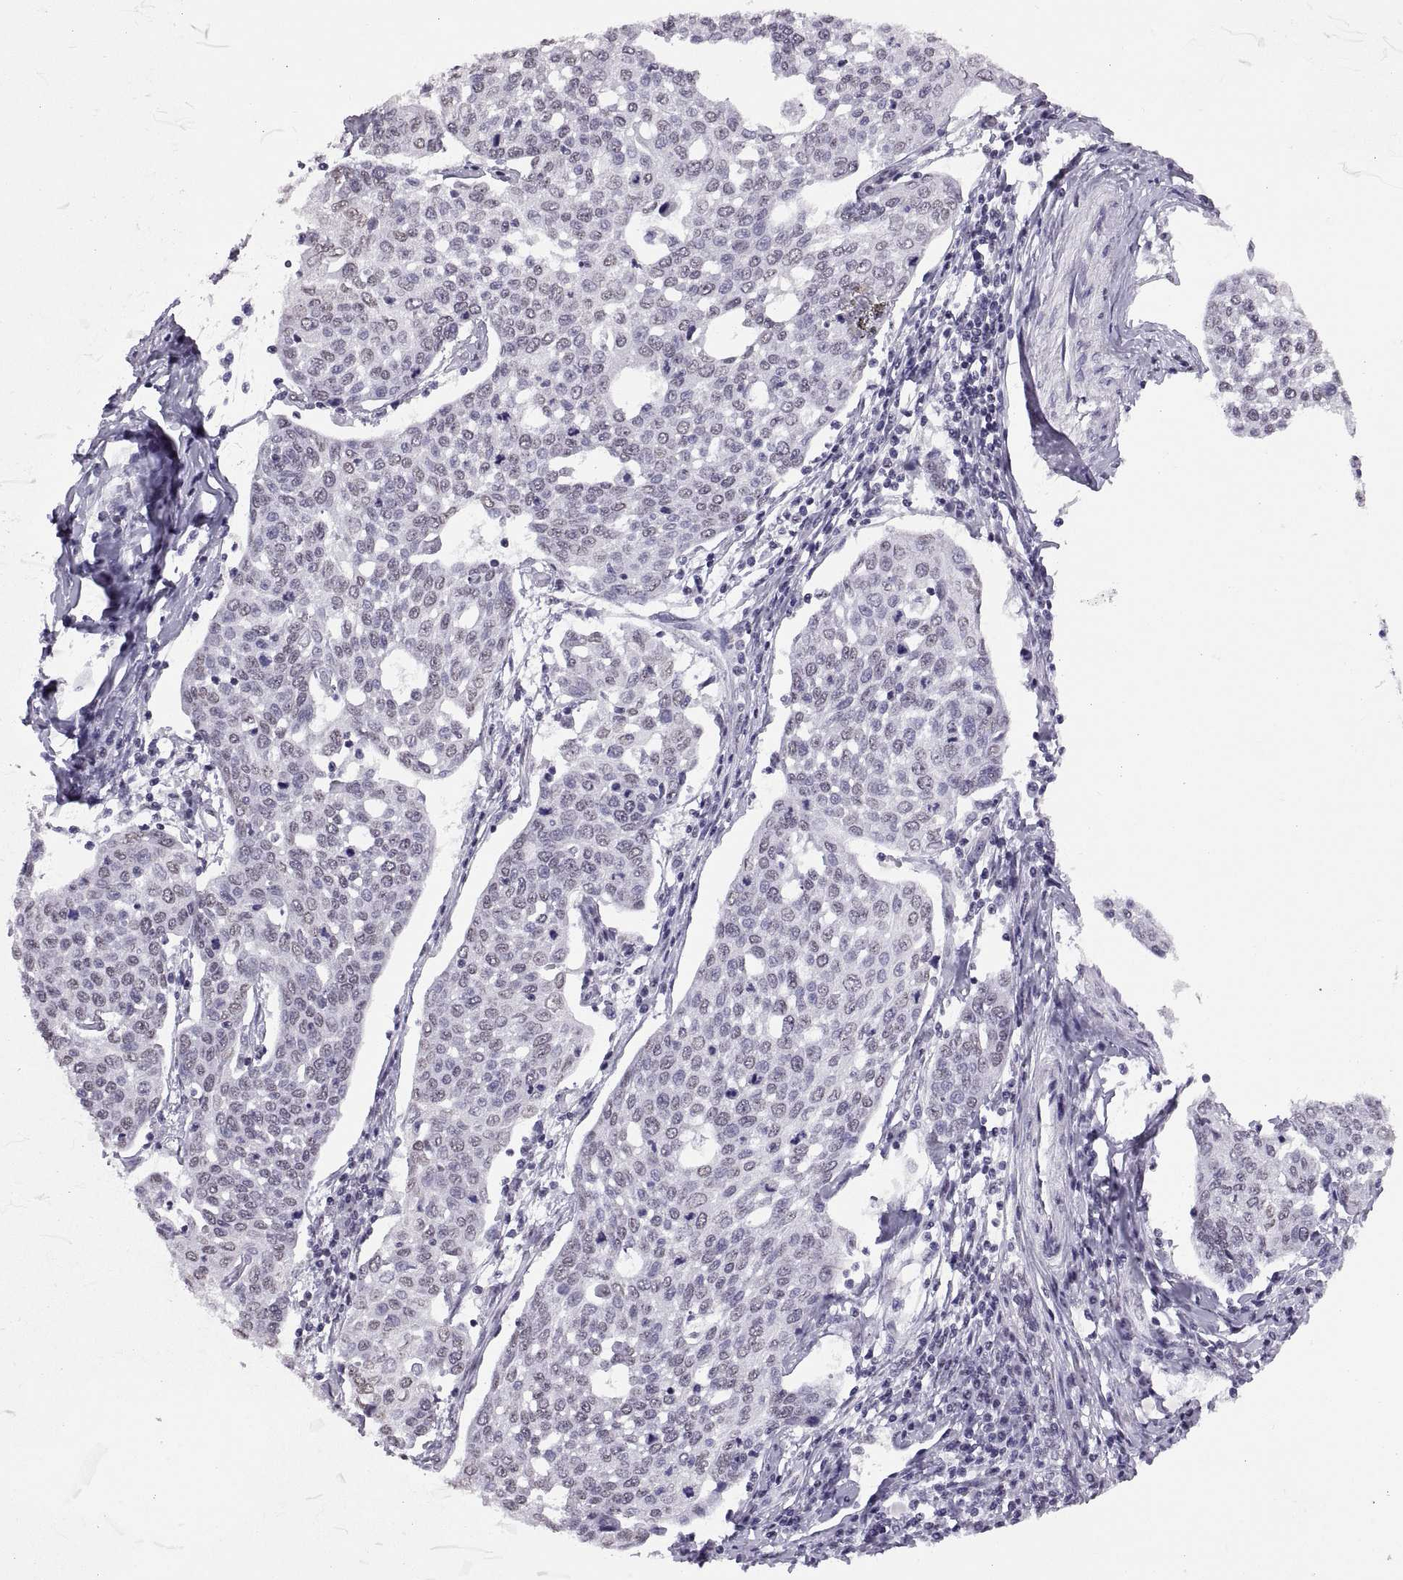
{"staining": {"intensity": "negative", "quantity": "none", "location": "none"}, "tissue": "cervical cancer", "cell_type": "Tumor cells", "image_type": "cancer", "snomed": [{"axis": "morphology", "description": "Squamous cell carcinoma, NOS"}, {"axis": "topography", "description": "Cervix"}], "caption": "A histopathology image of squamous cell carcinoma (cervical) stained for a protein displays no brown staining in tumor cells.", "gene": "CARTPT", "patient": {"sex": "female", "age": 34}}